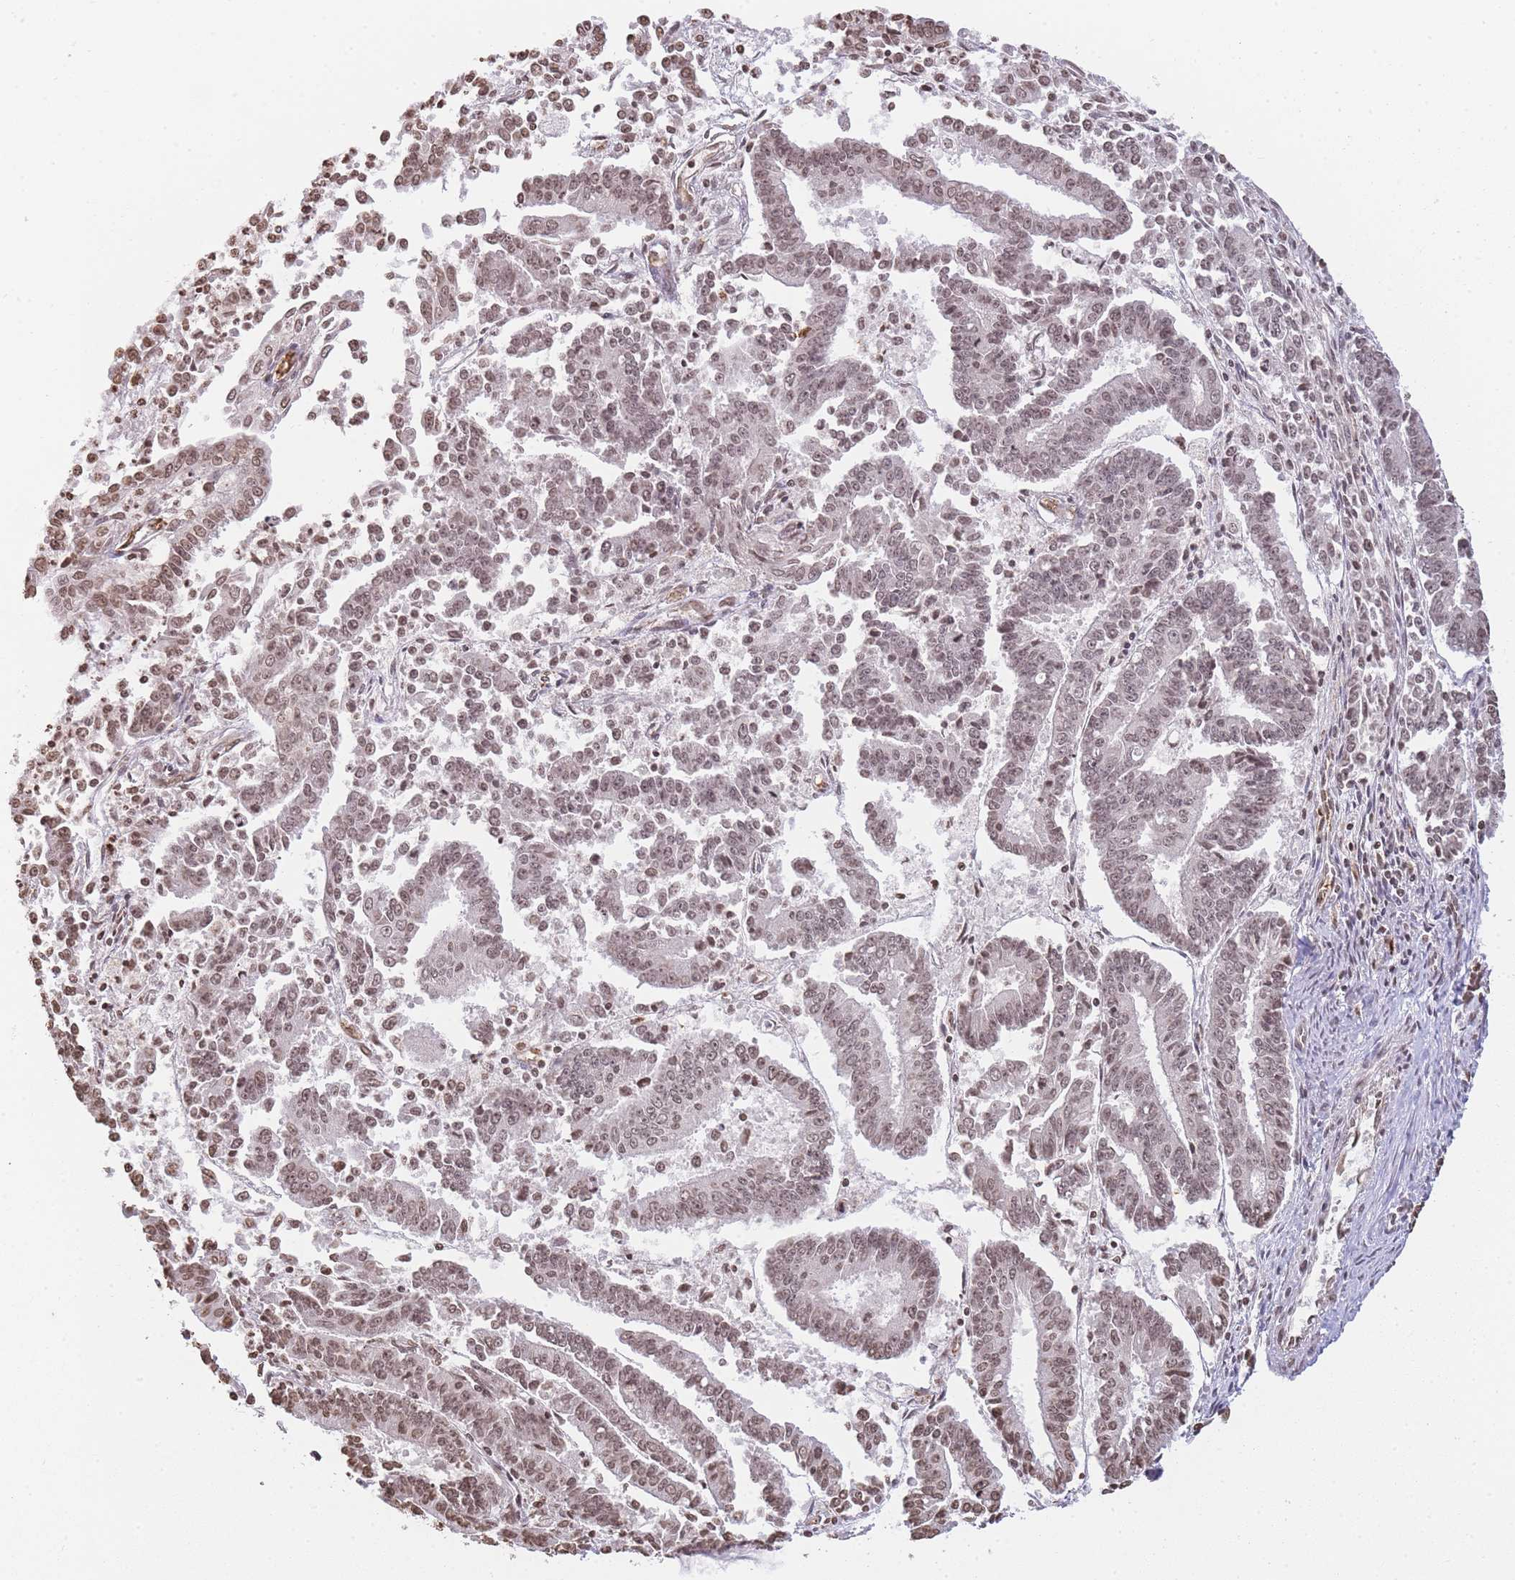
{"staining": {"intensity": "moderate", "quantity": "25%-75%", "location": "nuclear"}, "tissue": "endometrial cancer", "cell_type": "Tumor cells", "image_type": "cancer", "snomed": [{"axis": "morphology", "description": "Adenocarcinoma, NOS"}, {"axis": "topography", "description": "Endometrium"}], "caption": "Tumor cells demonstrate moderate nuclear staining in about 25%-75% of cells in endometrial cancer.", "gene": "WWTR1", "patient": {"sex": "female", "age": 73}}